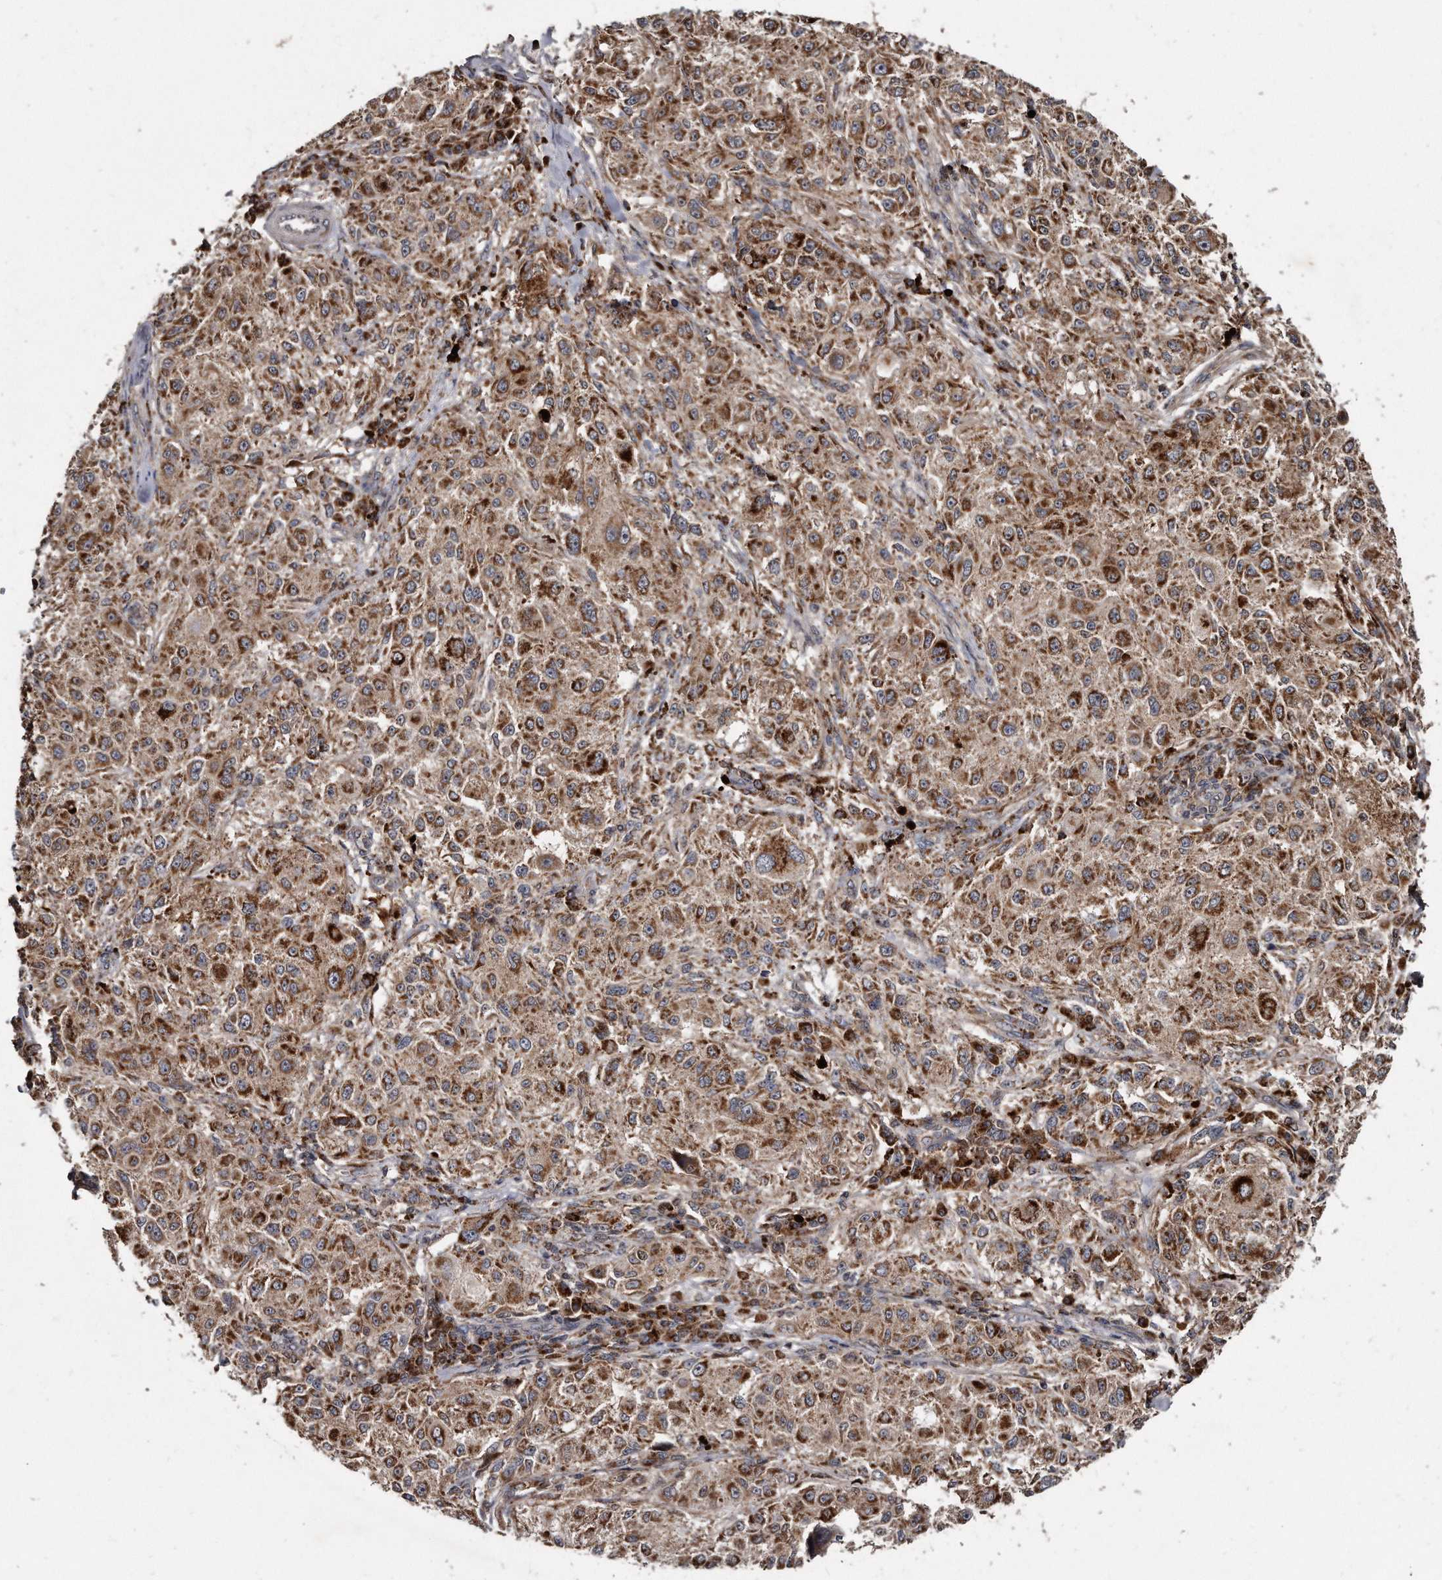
{"staining": {"intensity": "moderate", "quantity": ">75%", "location": "cytoplasmic/membranous"}, "tissue": "melanoma", "cell_type": "Tumor cells", "image_type": "cancer", "snomed": [{"axis": "morphology", "description": "Necrosis, NOS"}, {"axis": "morphology", "description": "Malignant melanoma, NOS"}, {"axis": "topography", "description": "Skin"}], "caption": "A histopathology image of malignant melanoma stained for a protein reveals moderate cytoplasmic/membranous brown staining in tumor cells.", "gene": "FAM136A", "patient": {"sex": "female", "age": 87}}